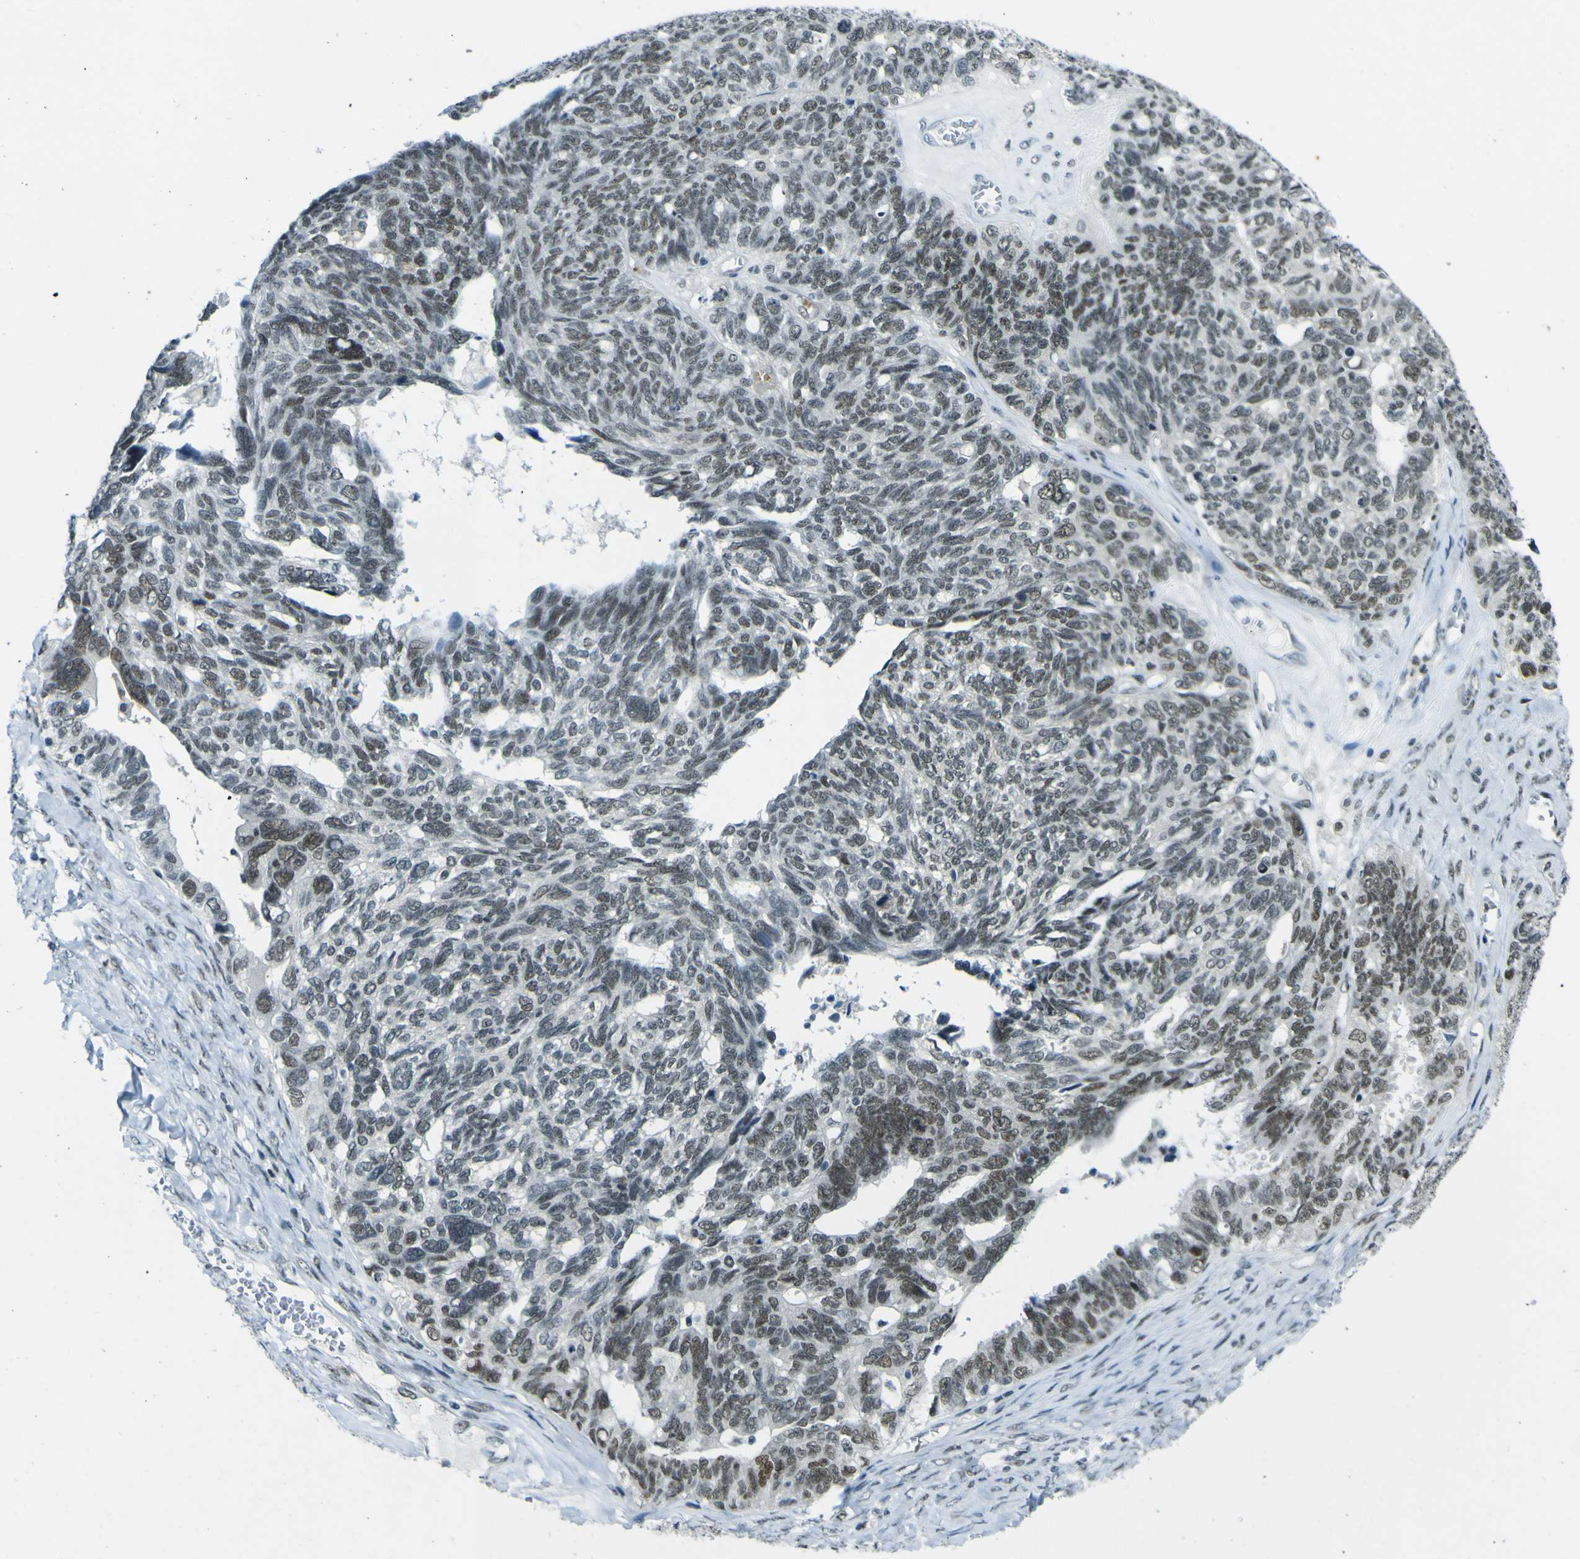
{"staining": {"intensity": "weak", "quantity": "<25%", "location": "nuclear"}, "tissue": "ovarian cancer", "cell_type": "Tumor cells", "image_type": "cancer", "snomed": [{"axis": "morphology", "description": "Cystadenocarcinoma, serous, NOS"}, {"axis": "topography", "description": "Ovary"}], "caption": "IHC of human ovarian cancer displays no positivity in tumor cells.", "gene": "CEBPG", "patient": {"sex": "female", "age": 79}}